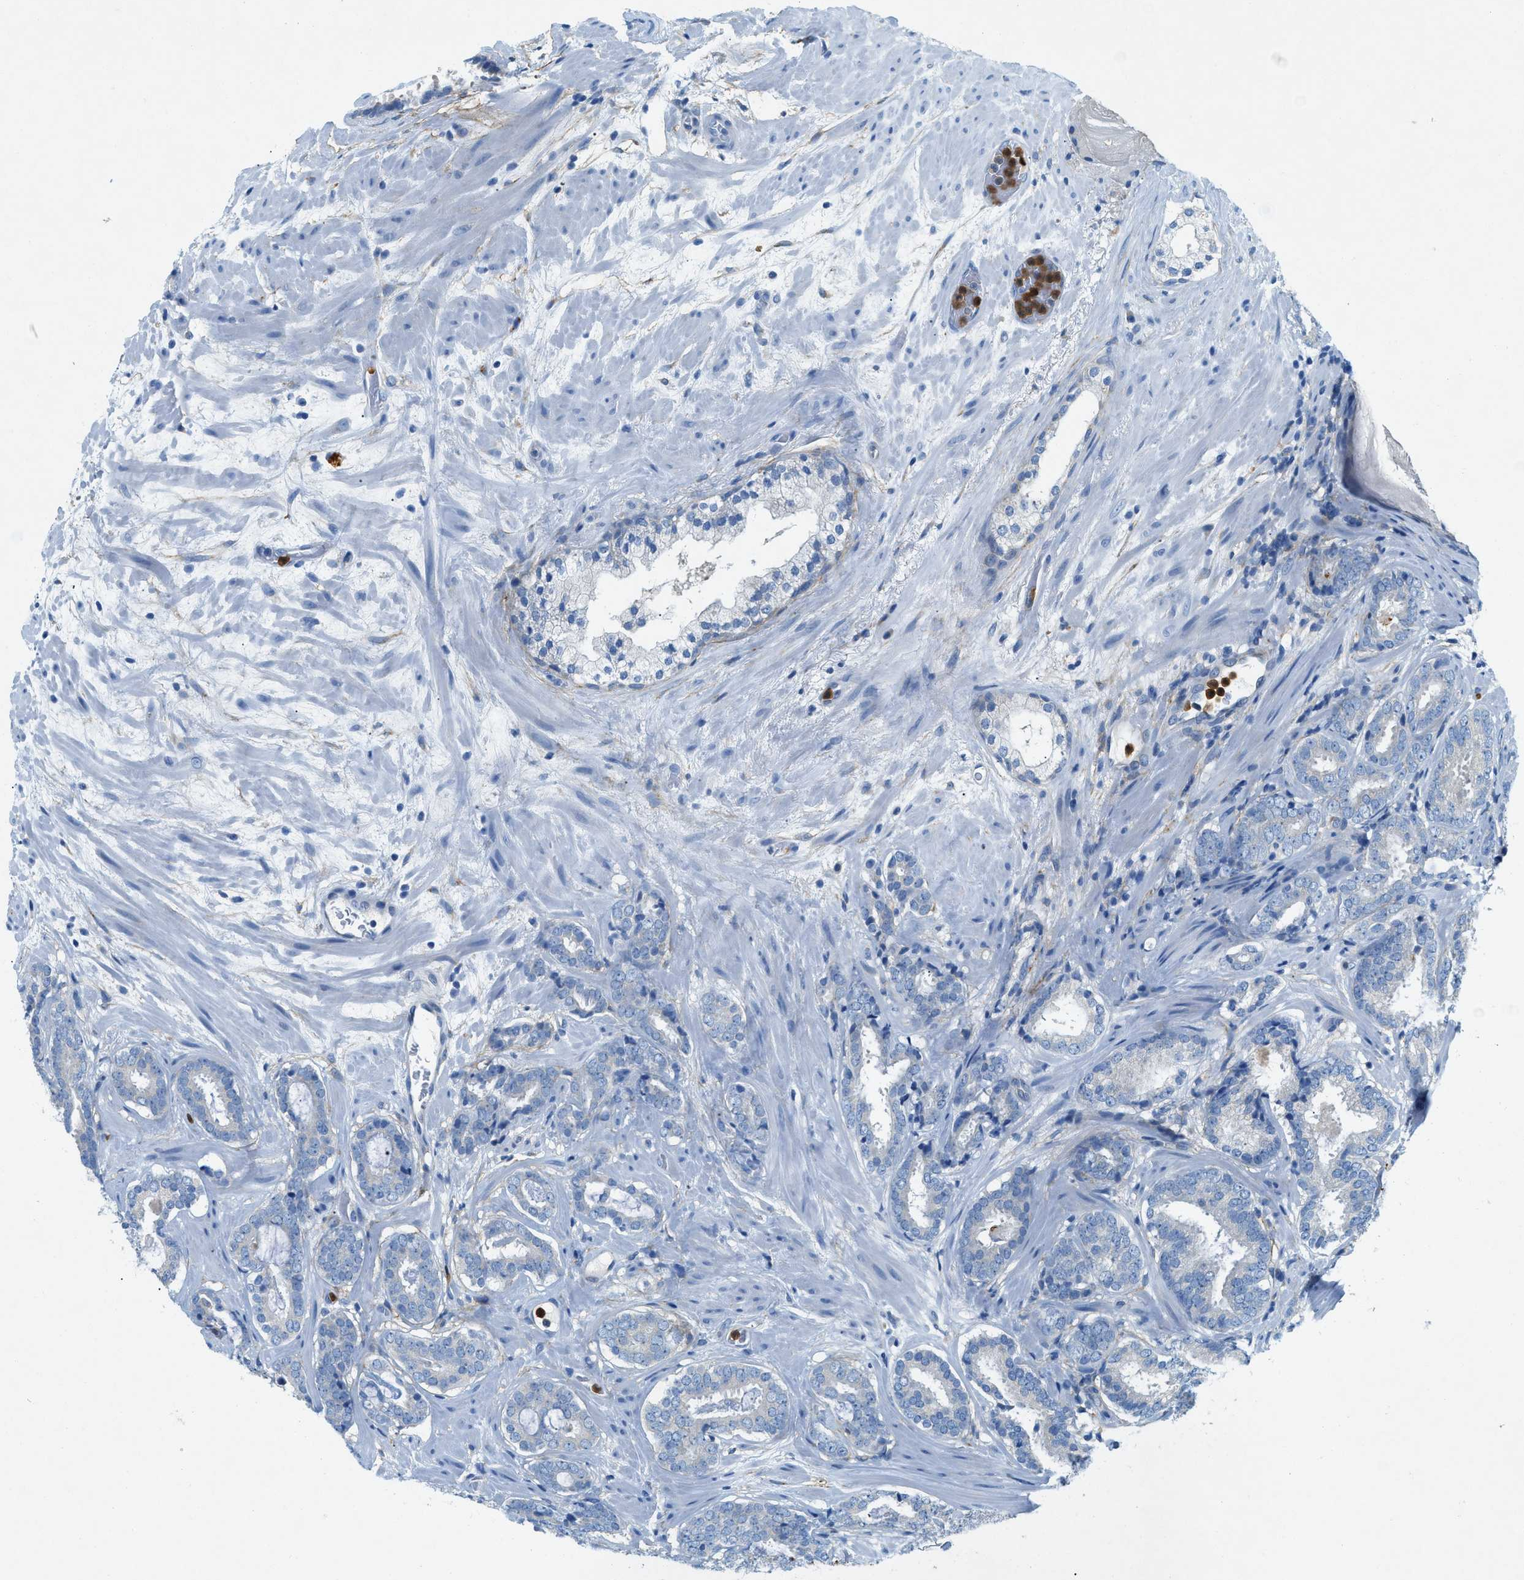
{"staining": {"intensity": "negative", "quantity": "none", "location": "none"}, "tissue": "prostate cancer", "cell_type": "Tumor cells", "image_type": "cancer", "snomed": [{"axis": "morphology", "description": "Adenocarcinoma, Low grade"}, {"axis": "topography", "description": "Prostate"}], "caption": "IHC of human prostate low-grade adenocarcinoma demonstrates no positivity in tumor cells. Nuclei are stained in blue.", "gene": "ZDHHC13", "patient": {"sex": "male", "age": 69}}